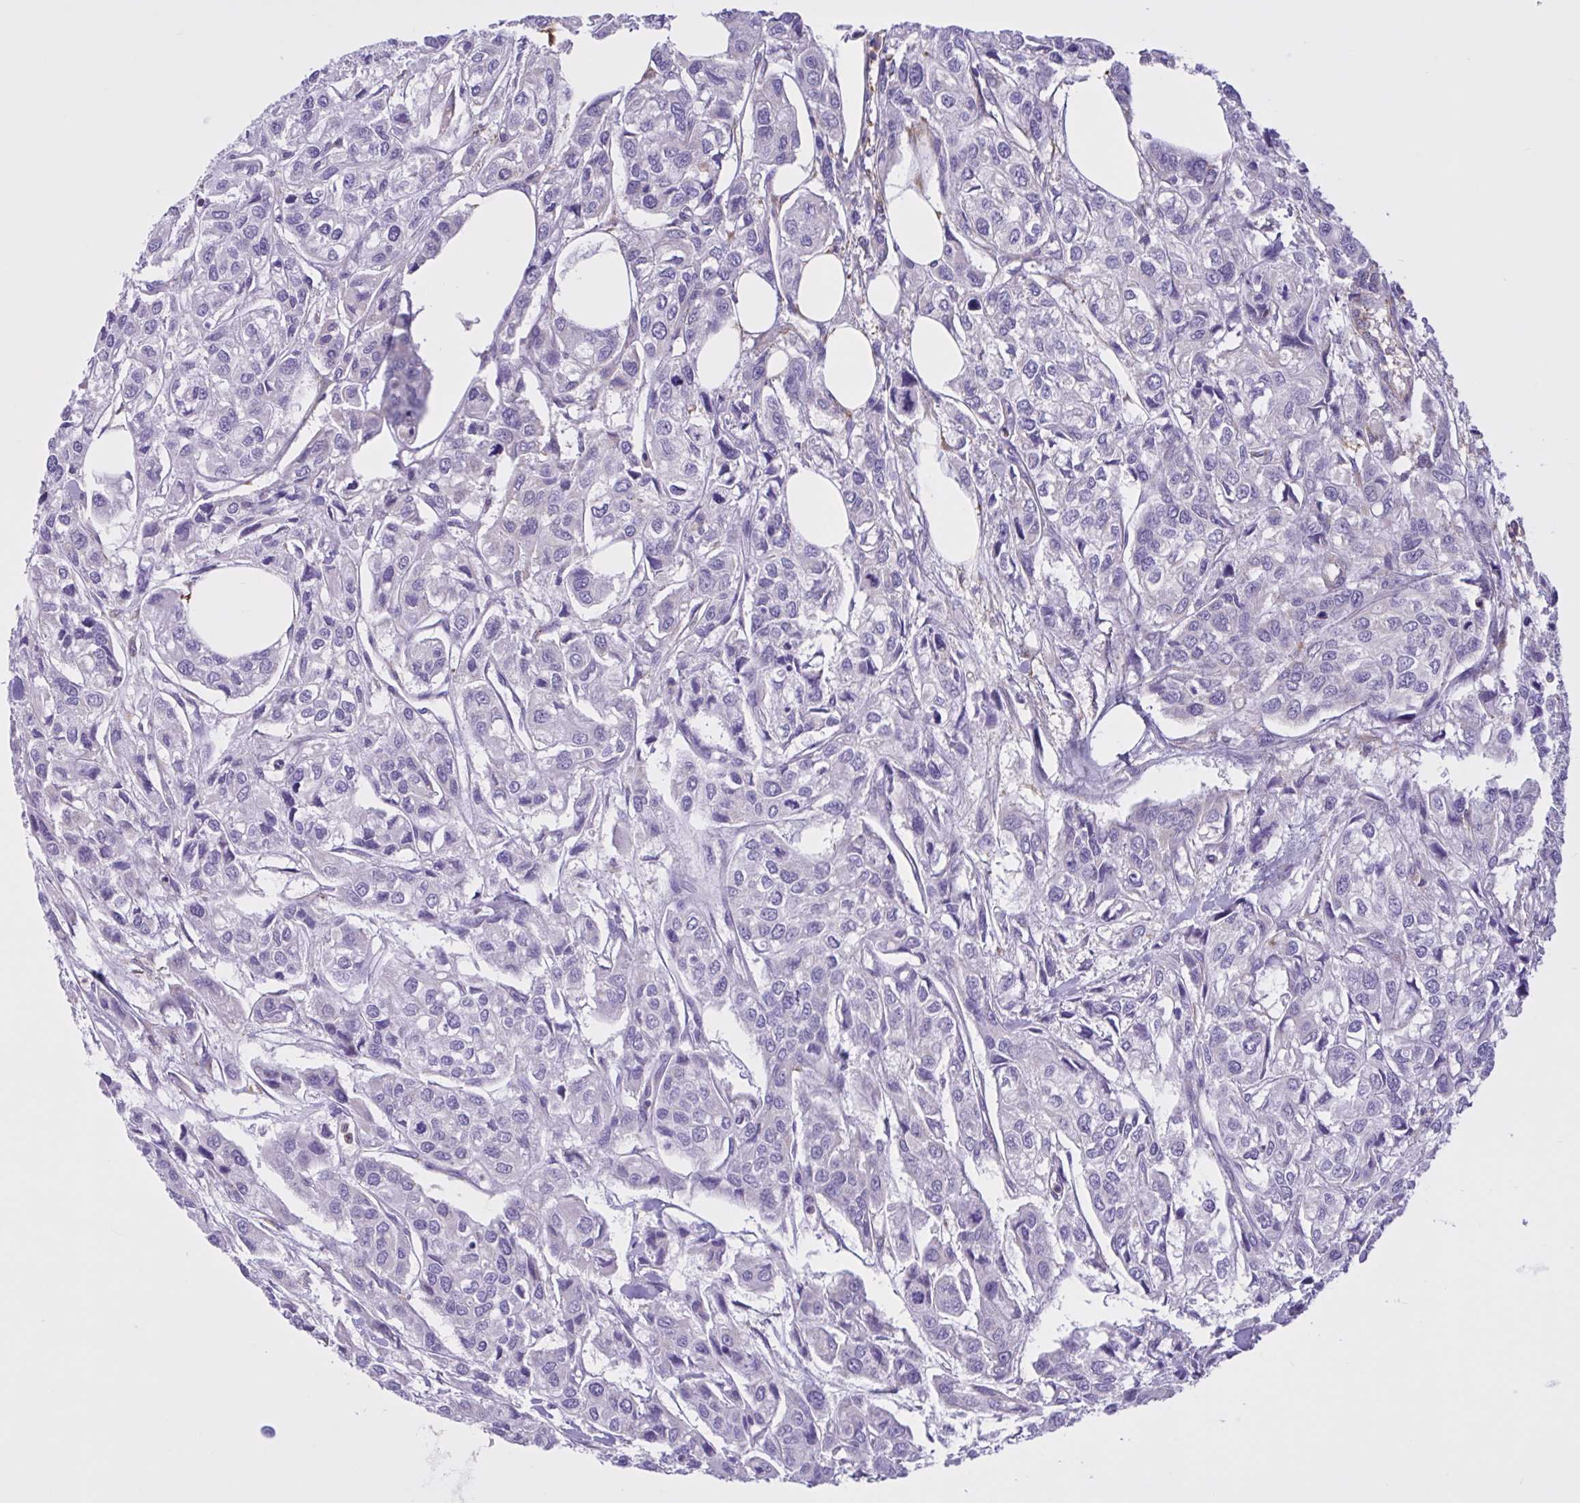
{"staining": {"intensity": "negative", "quantity": "none", "location": "none"}, "tissue": "urothelial cancer", "cell_type": "Tumor cells", "image_type": "cancer", "snomed": [{"axis": "morphology", "description": "Urothelial carcinoma, High grade"}, {"axis": "topography", "description": "Urinary bladder"}], "caption": "Image shows no significant protein positivity in tumor cells of urothelial cancer.", "gene": "OR51M1", "patient": {"sex": "male", "age": 67}}